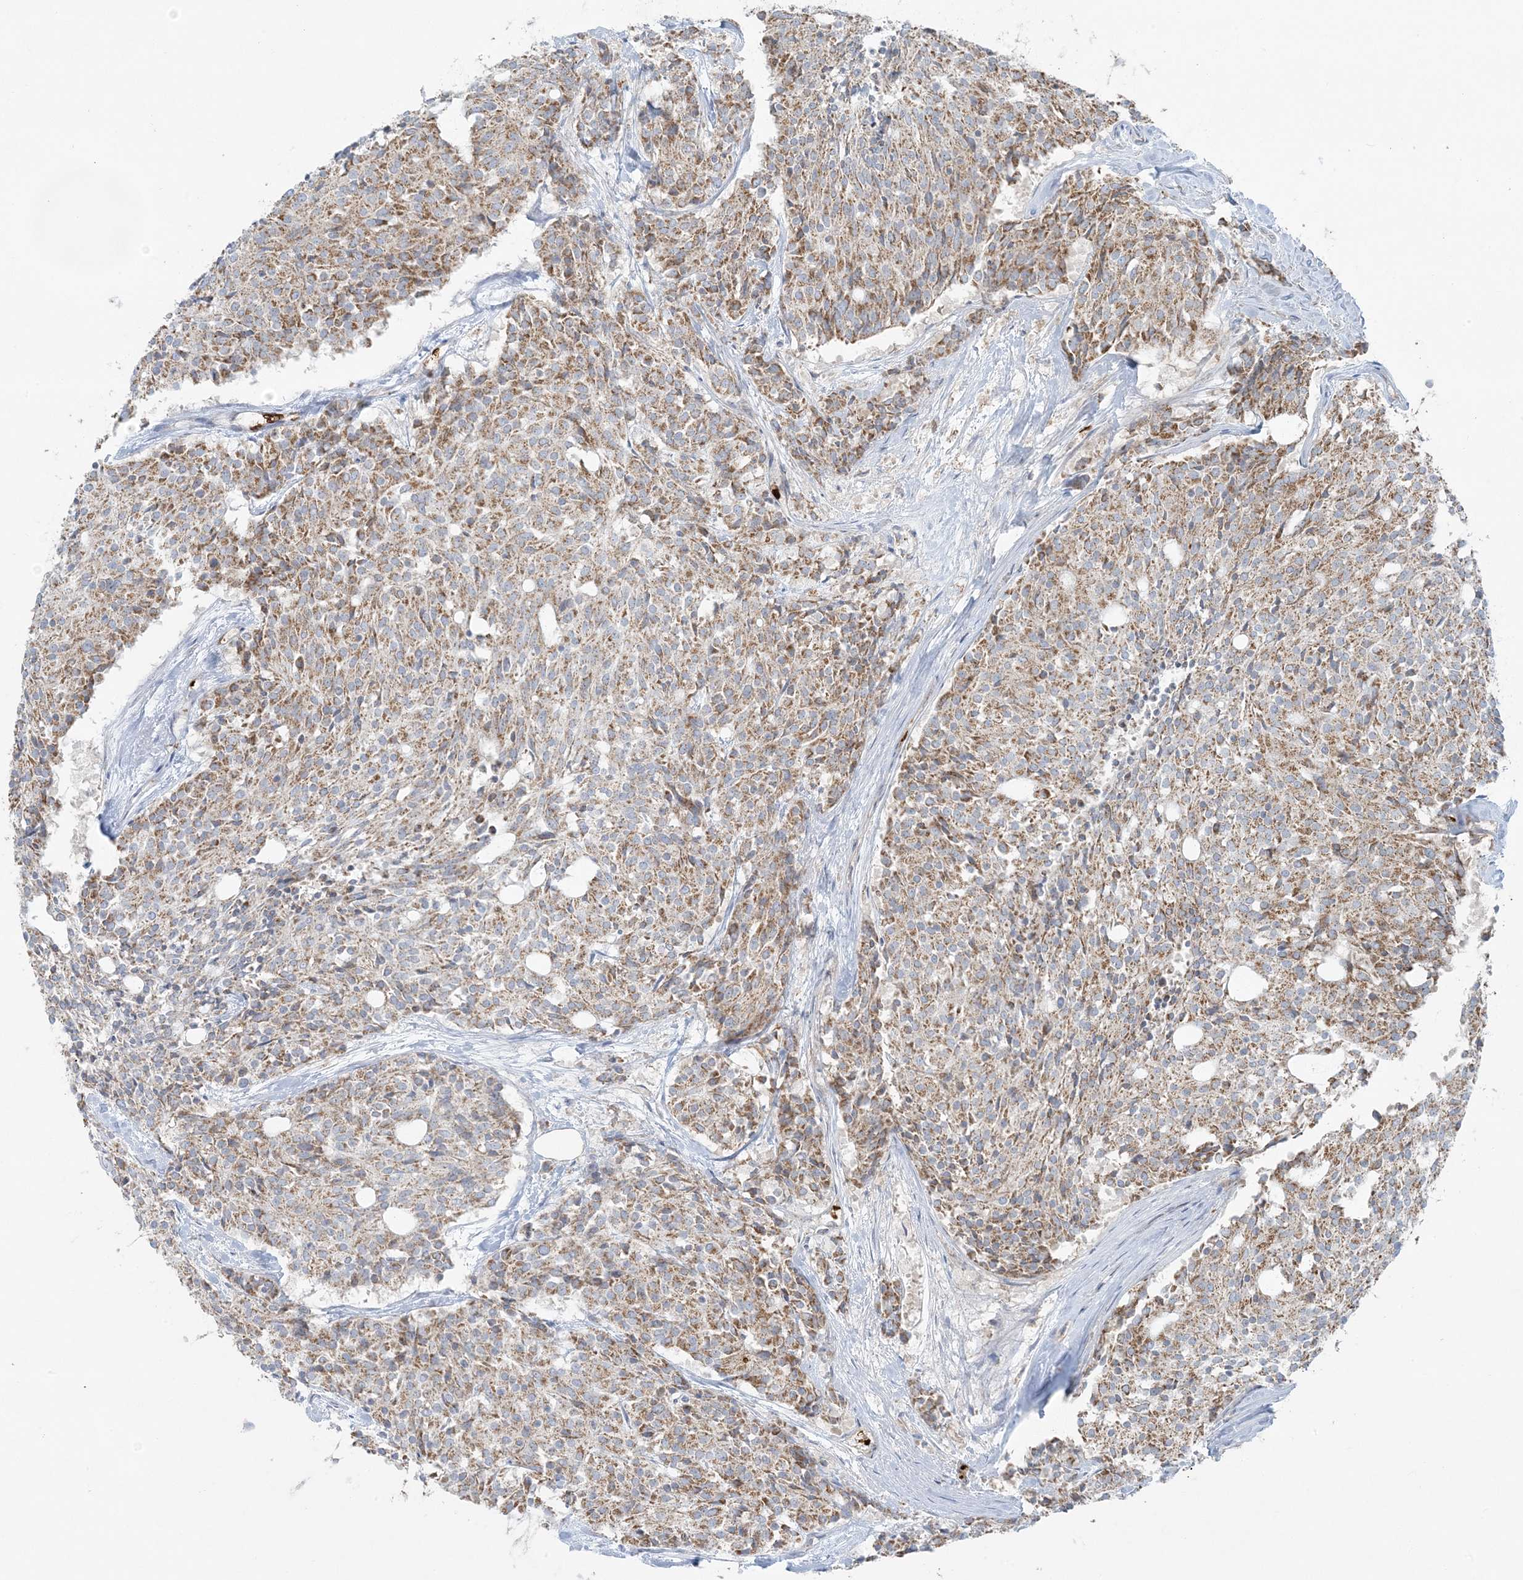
{"staining": {"intensity": "moderate", "quantity": ">75%", "location": "cytoplasmic/membranous"}, "tissue": "carcinoid", "cell_type": "Tumor cells", "image_type": "cancer", "snomed": [{"axis": "morphology", "description": "Carcinoid, malignant, NOS"}, {"axis": "topography", "description": "Pancreas"}], "caption": "This image reveals immunohistochemistry (IHC) staining of carcinoid (malignant), with medium moderate cytoplasmic/membranous staining in approximately >75% of tumor cells.", "gene": "PIK3R4", "patient": {"sex": "female", "age": 54}}